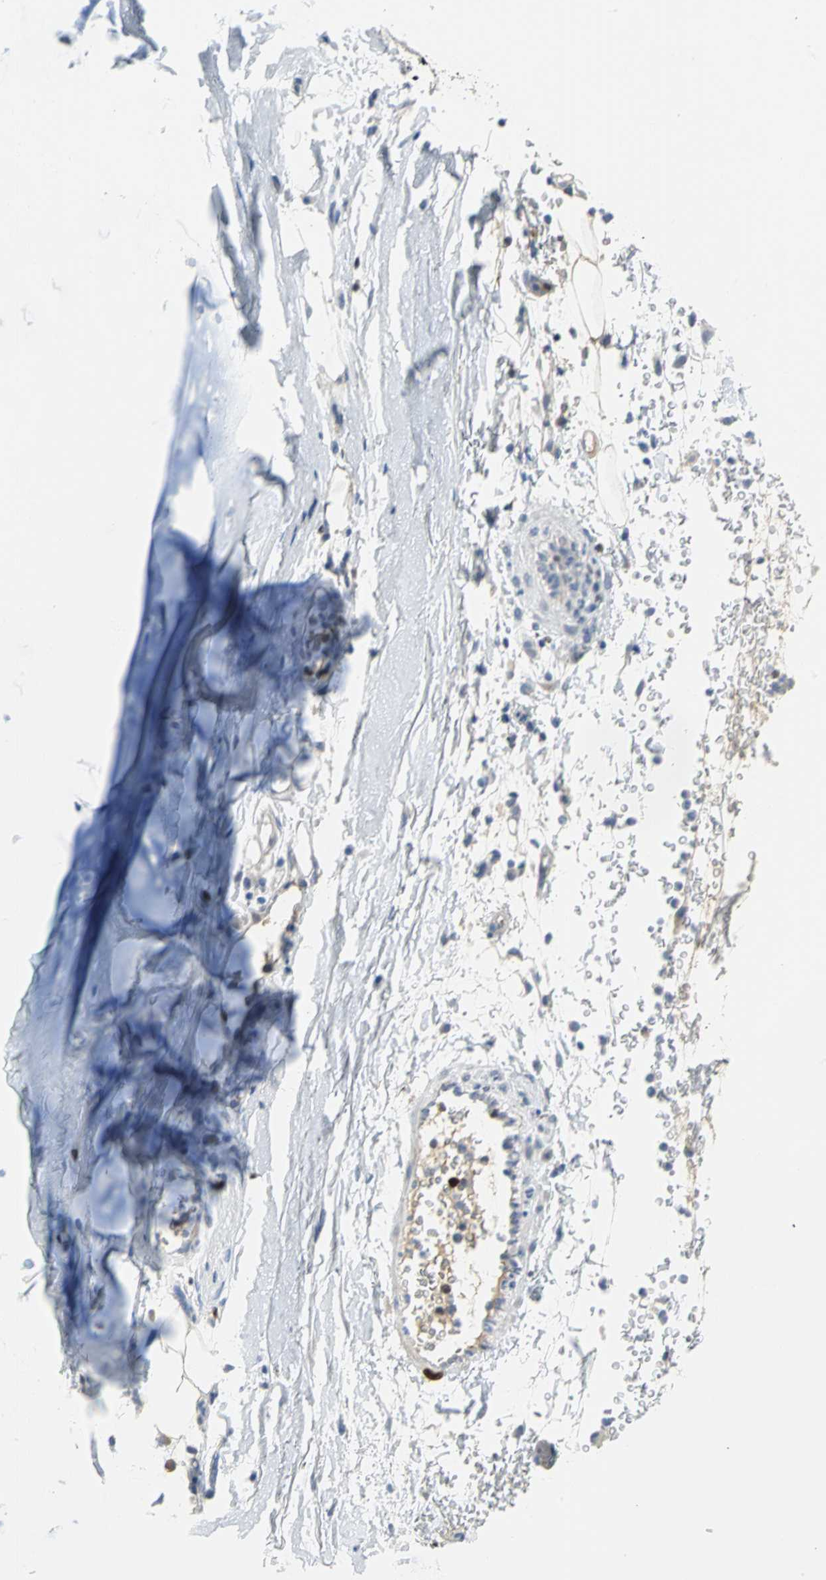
{"staining": {"intensity": "negative", "quantity": "none", "location": "none"}, "tissue": "adipose tissue", "cell_type": "Adipocytes", "image_type": "normal", "snomed": [{"axis": "morphology", "description": "Normal tissue, NOS"}, {"axis": "topography", "description": "Cartilage tissue"}, {"axis": "topography", "description": "Bronchus"}], "caption": "Immunohistochemical staining of benign human adipose tissue reveals no significant positivity in adipocytes. (Stains: DAB IHC with hematoxylin counter stain, Microscopy: brightfield microscopy at high magnification).", "gene": "MCM3", "patient": {"sex": "female", "age": 73}}